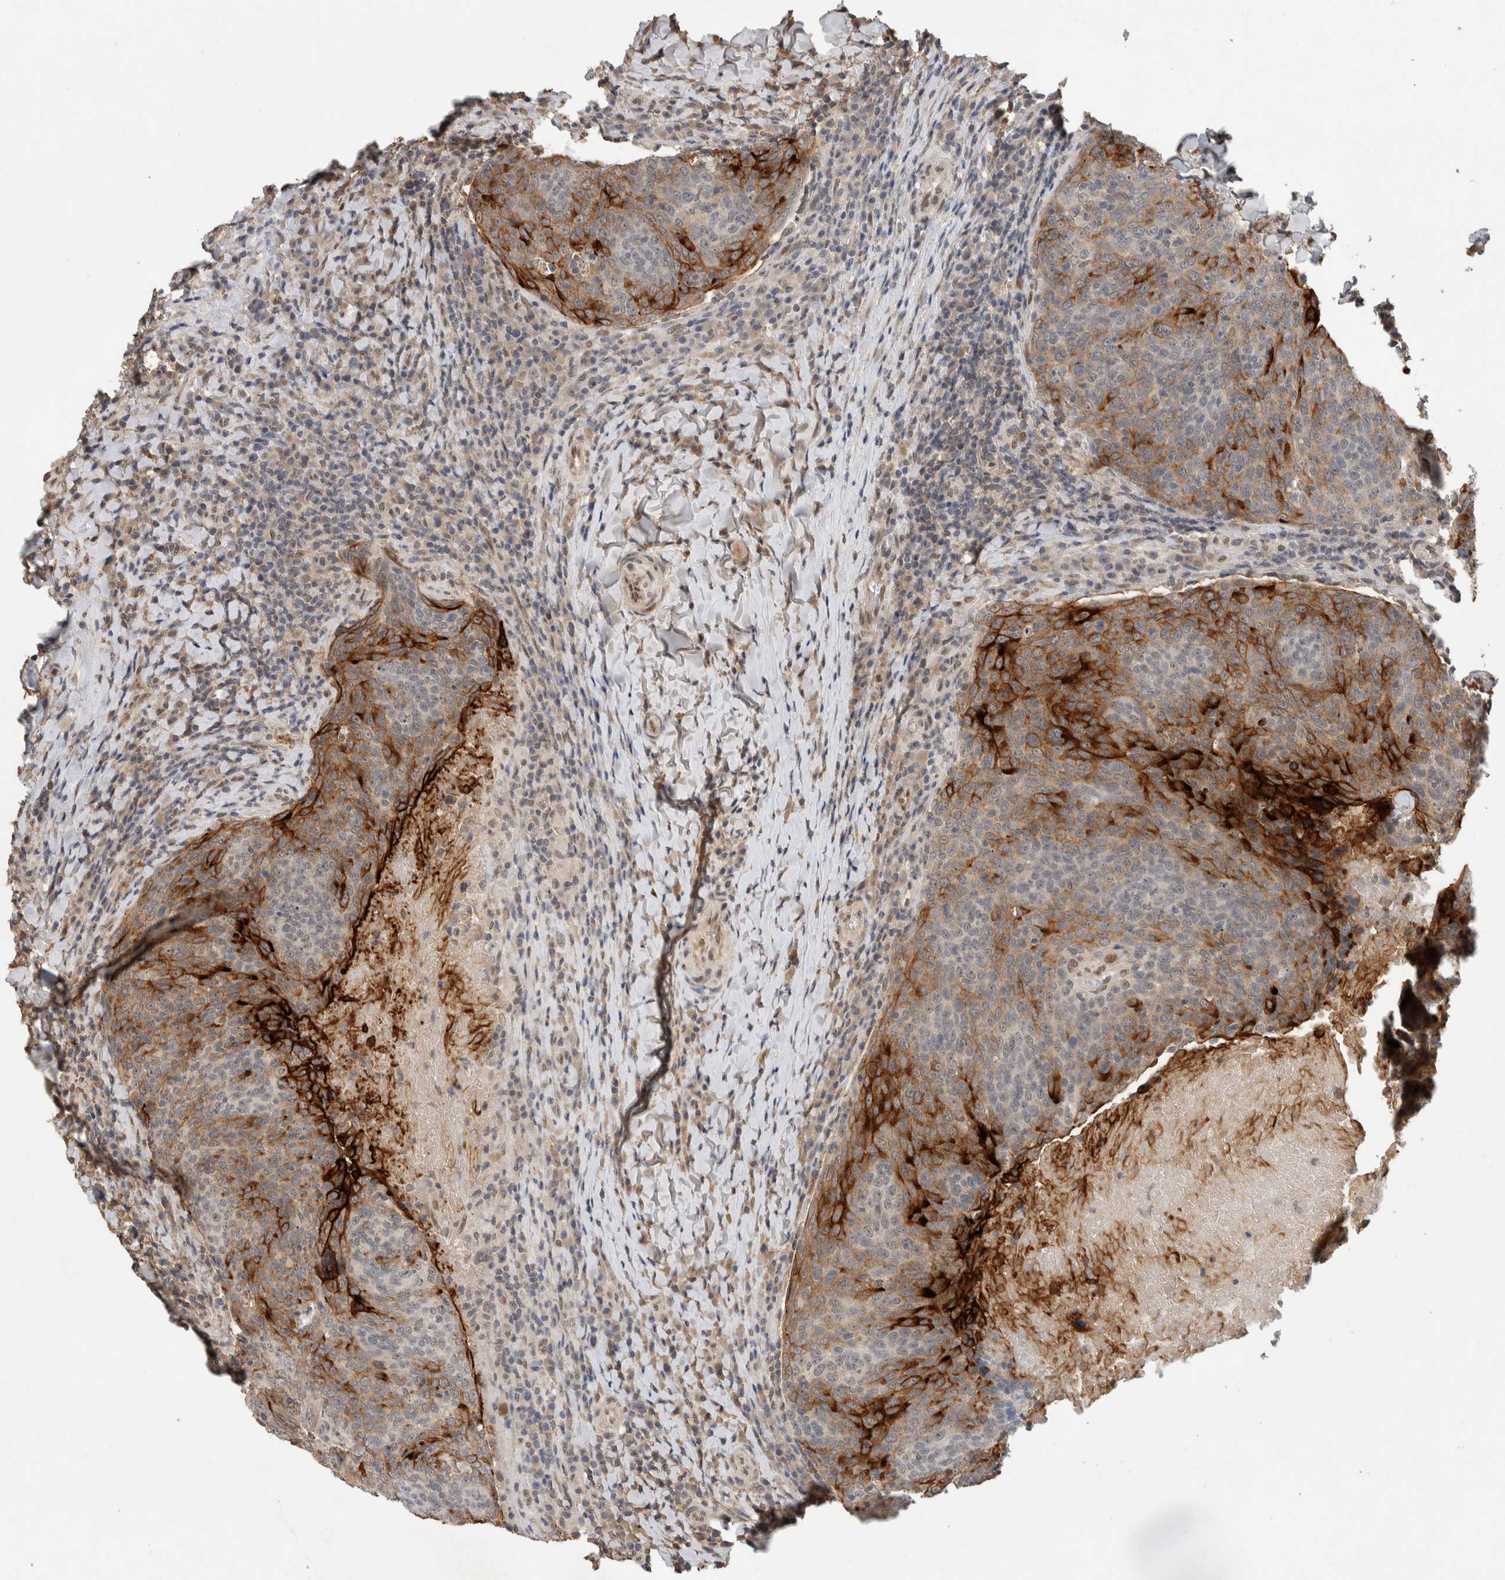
{"staining": {"intensity": "strong", "quantity": "25%-75%", "location": "cytoplasmic/membranous"}, "tissue": "head and neck cancer", "cell_type": "Tumor cells", "image_type": "cancer", "snomed": [{"axis": "morphology", "description": "Squamous cell carcinoma, NOS"}, {"axis": "morphology", "description": "Squamous cell carcinoma, metastatic, NOS"}, {"axis": "topography", "description": "Lymph node"}, {"axis": "topography", "description": "Head-Neck"}], "caption": "This is a histology image of immunohistochemistry (IHC) staining of head and neck cancer (metastatic squamous cell carcinoma), which shows strong positivity in the cytoplasmic/membranous of tumor cells.", "gene": "CYSRT1", "patient": {"sex": "male", "age": 62}}